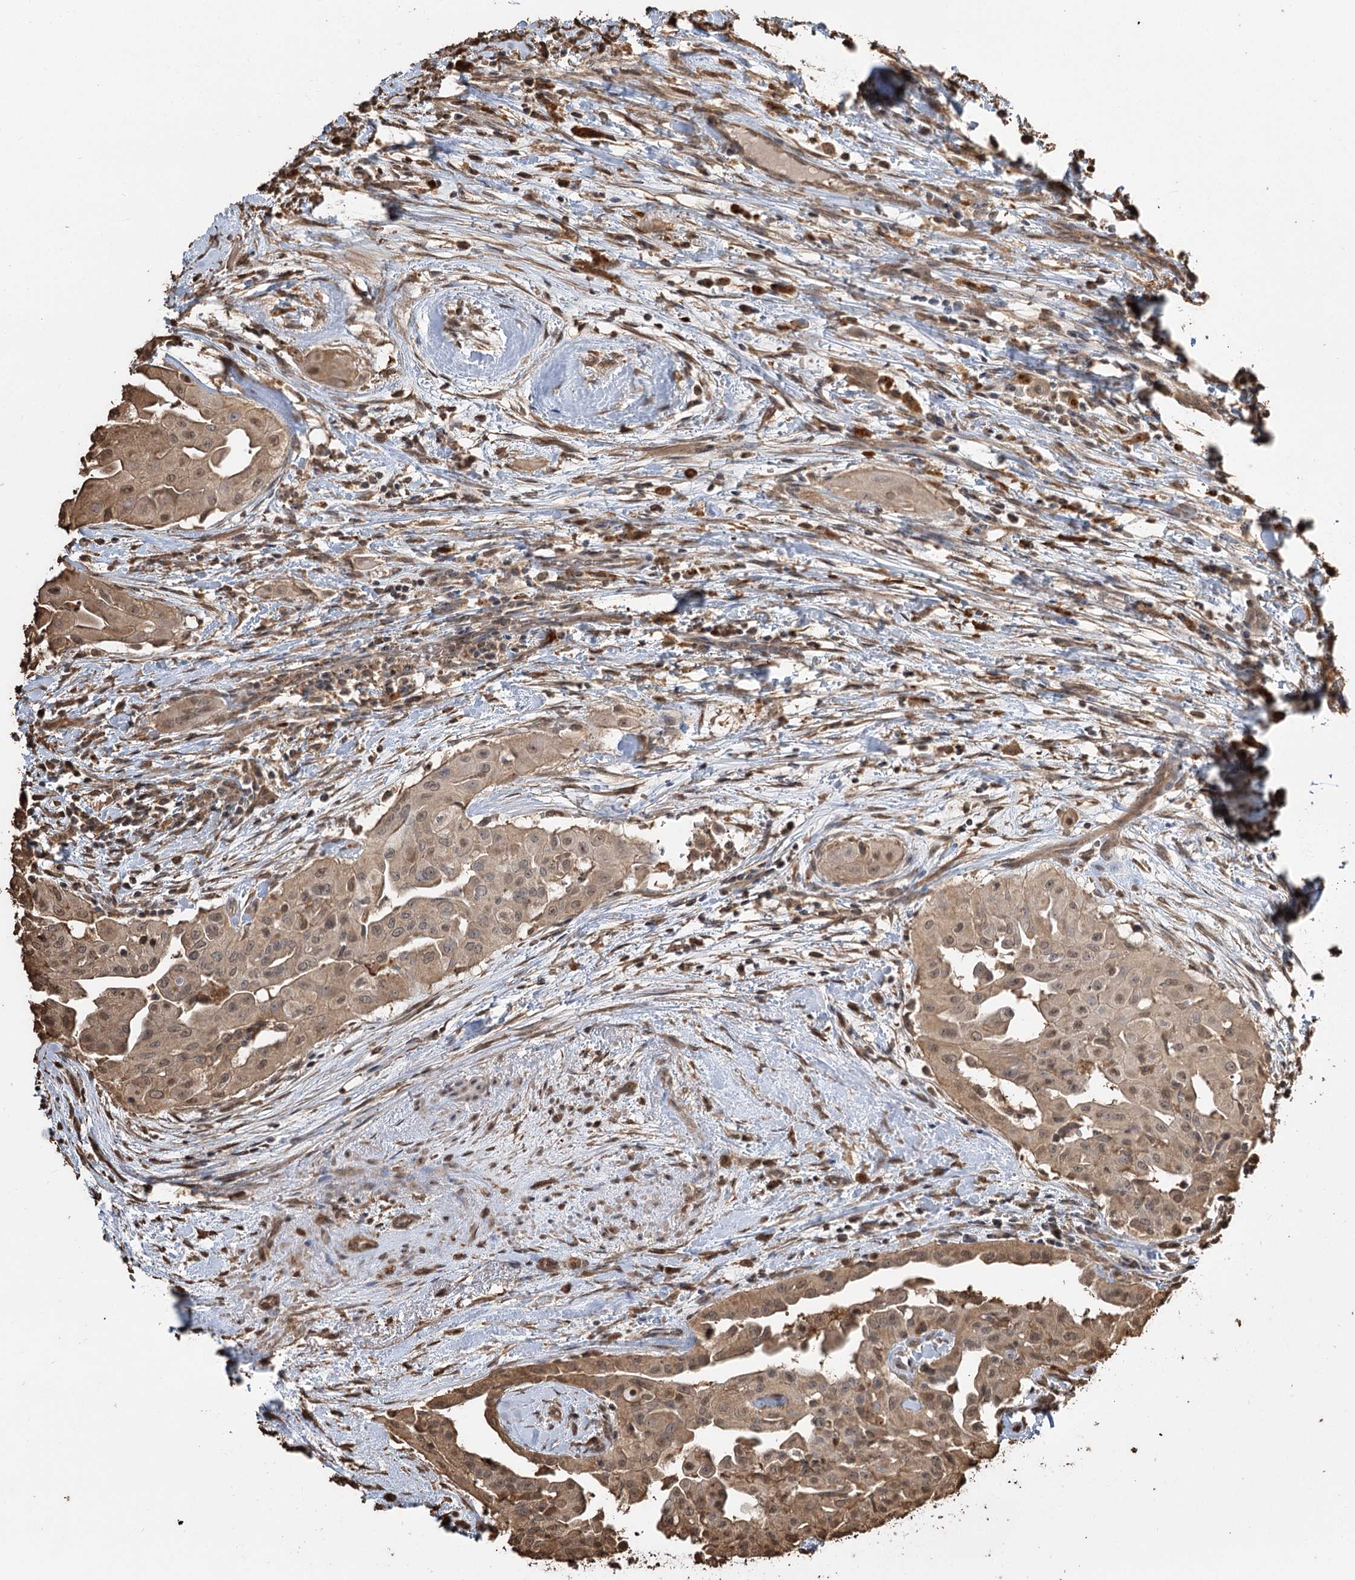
{"staining": {"intensity": "moderate", "quantity": ">75%", "location": "cytoplasmic/membranous,nuclear"}, "tissue": "thyroid cancer", "cell_type": "Tumor cells", "image_type": "cancer", "snomed": [{"axis": "morphology", "description": "Papillary adenocarcinoma, NOS"}, {"axis": "topography", "description": "Thyroid gland"}], "caption": "Thyroid papillary adenocarcinoma was stained to show a protein in brown. There is medium levels of moderate cytoplasmic/membranous and nuclear staining in about >75% of tumor cells.", "gene": "PLCH1", "patient": {"sex": "female", "age": 59}}